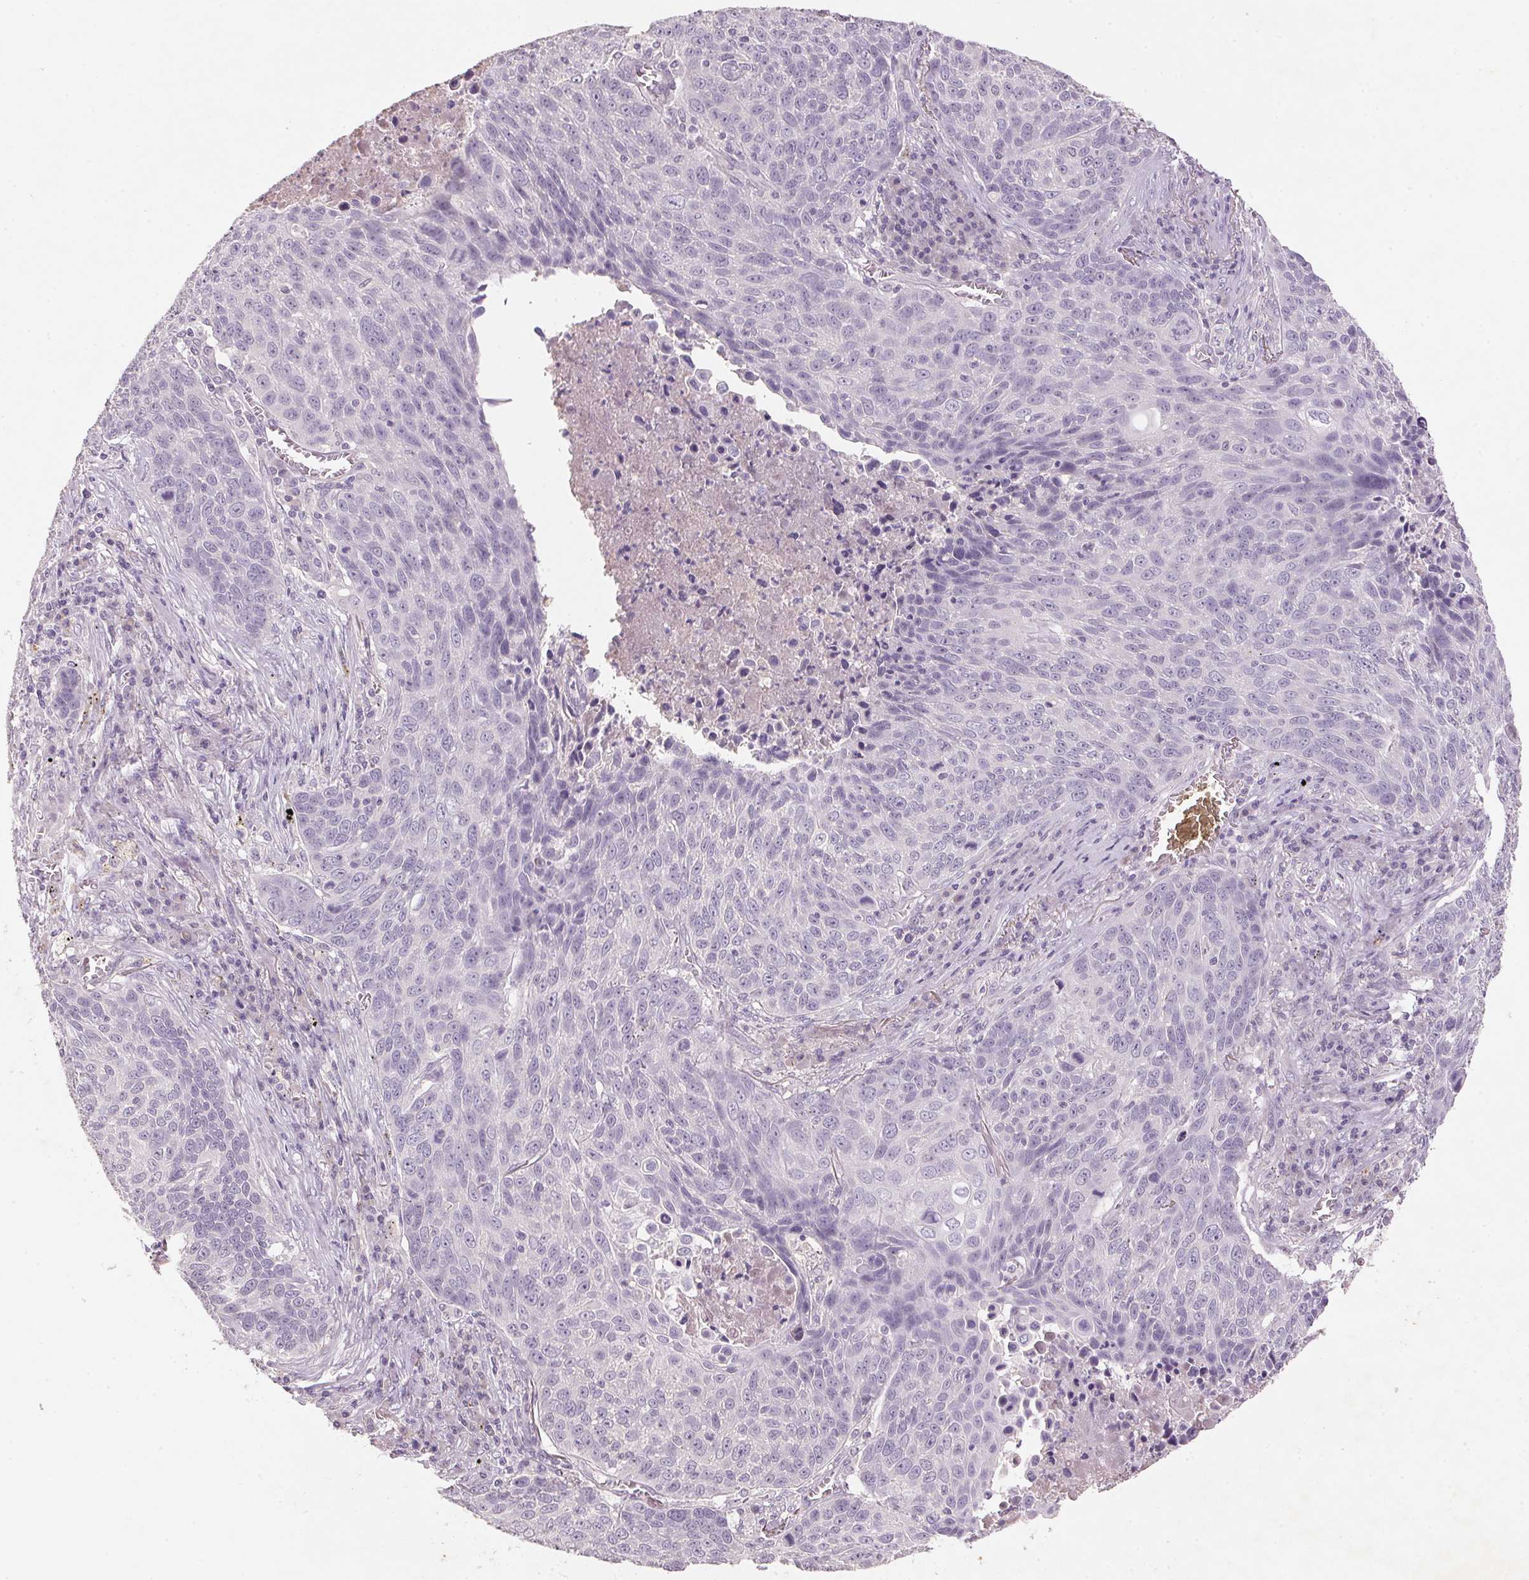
{"staining": {"intensity": "negative", "quantity": "none", "location": "none"}, "tissue": "lung cancer", "cell_type": "Tumor cells", "image_type": "cancer", "snomed": [{"axis": "morphology", "description": "Squamous cell carcinoma, NOS"}, {"axis": "topography", "description": "Lung"}], "caption": "Tumor cells show no significant staining in lung cancer (squamous cell carcinoma).", "gene": "CXCL5", "patient": {"sex": "male", "age": 78}}